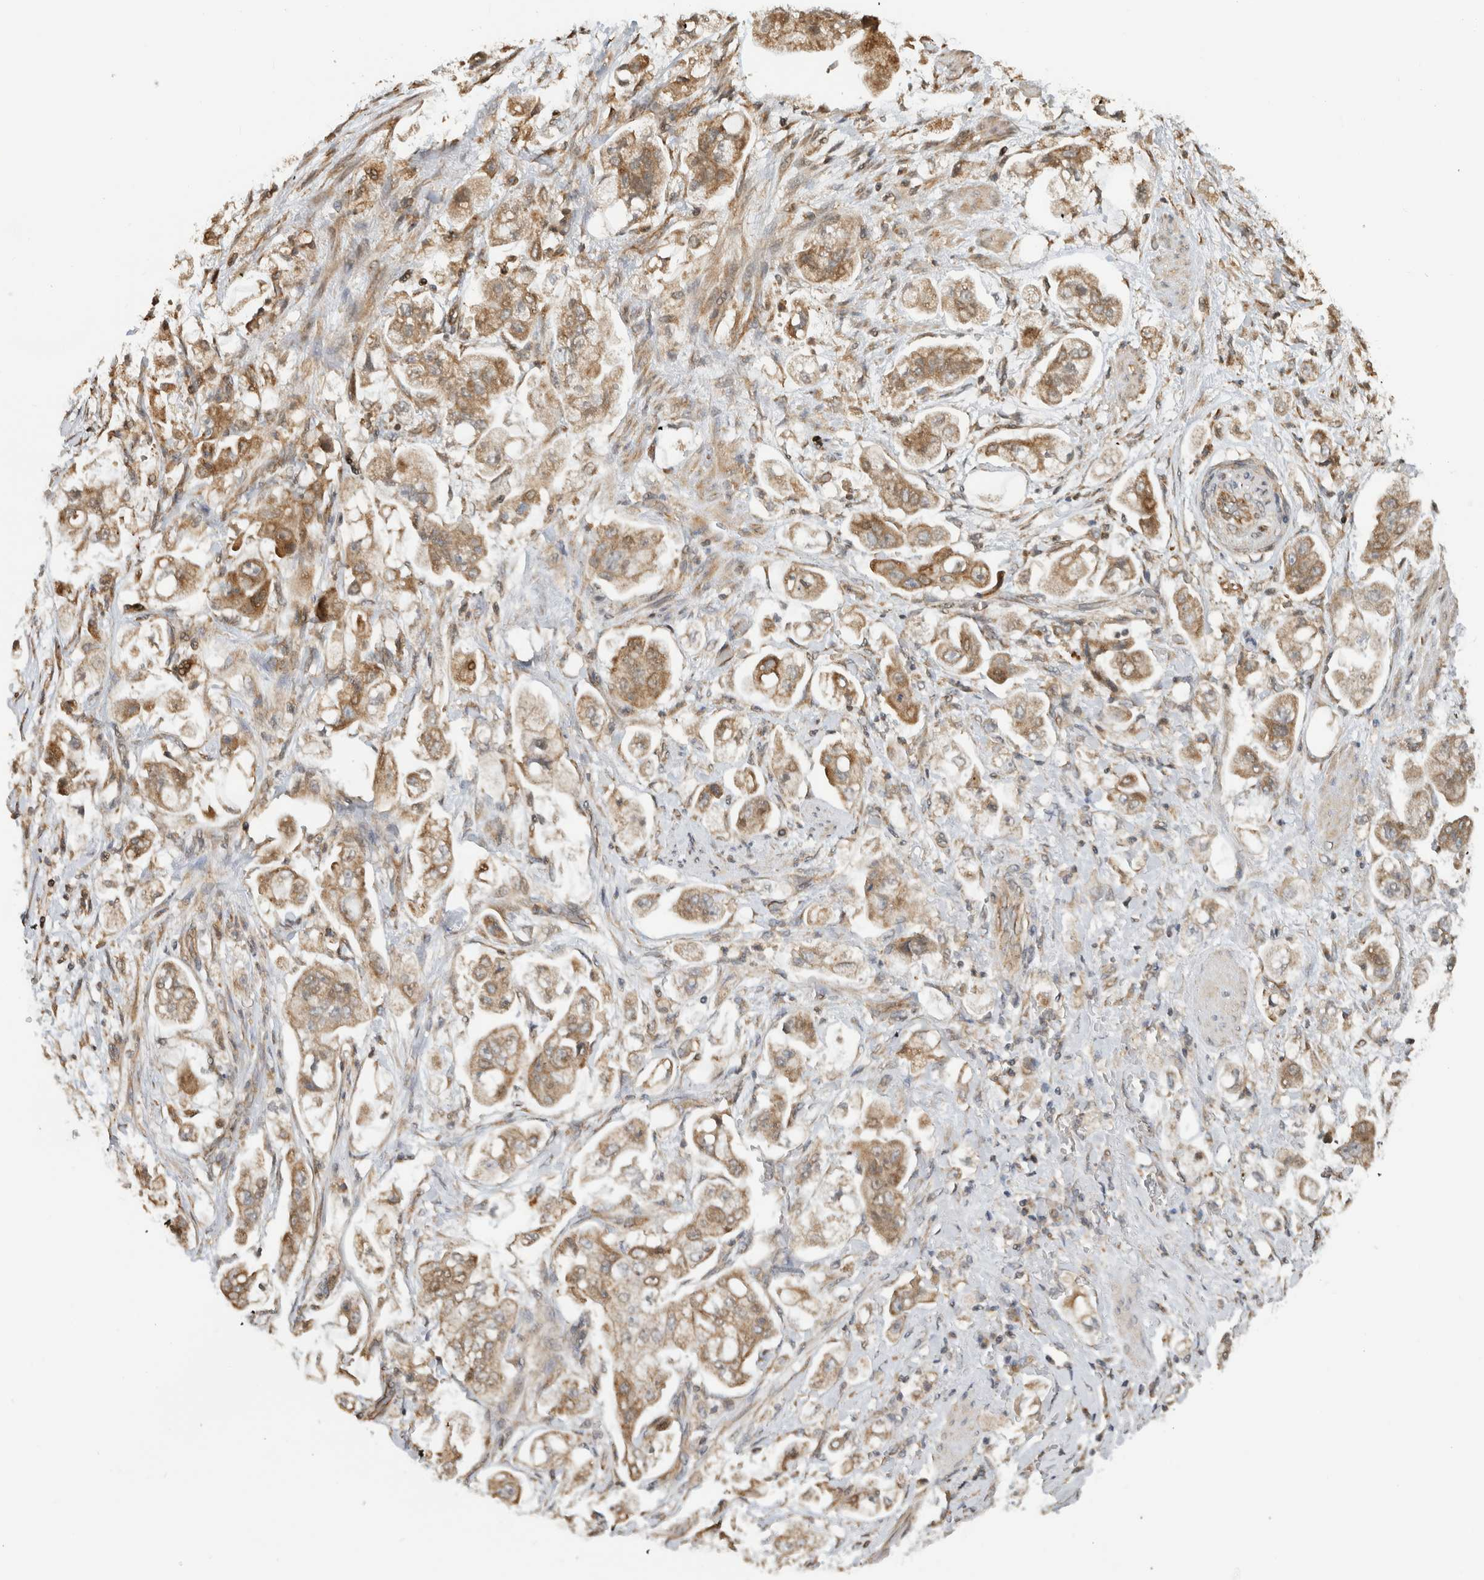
{"staining": {"intensity": "moderate", "quantity": ">75%", "location": "cytoplasmic/membranous"}, "tissue": "stomach cancer", "cell_type": "Tumor cells", "image_type": "cancer", "snomed": [{"axis": "morphology", "description": "Adenocarcinoma, NOS"}, {"axis": "topography", "description": "Stomach"}], "caption": "Protein staining exhibits moderate cytoplasmic/membranous staining in approximately >75% of tumor cells in stomach cancer (adenocarcinoma). Ihc stains the protein in brown and the nuclei are stained blue.", "gene": "GINS4", "patient": {"sex": "male", "age": 62}}